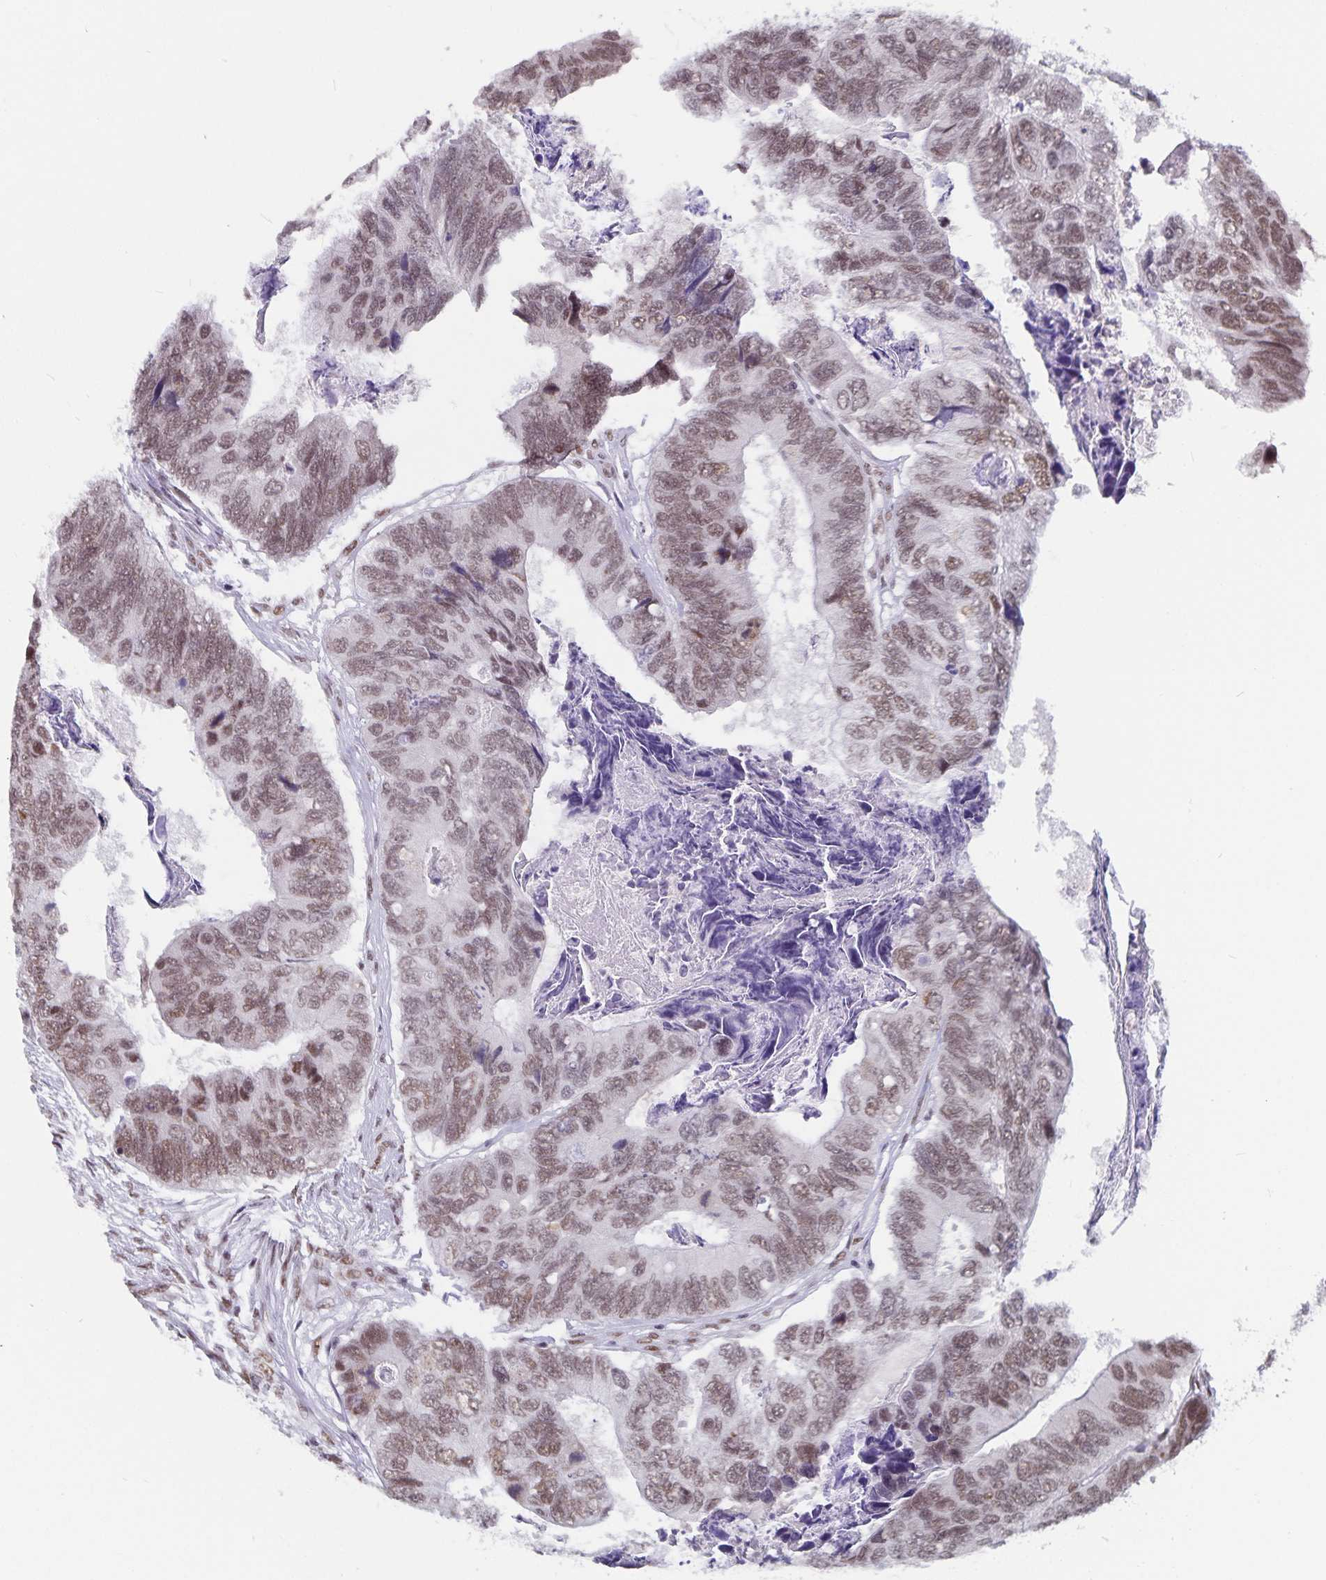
{"staining": {"intensity": "moderate", "quantity": ">75%", "location": "nuclear"}, "tissue": "colorectal cancer", "cell_type": "Tumor cells", "image_type": "cancer", "snomed": [{"axis": "morphology", "description": "Adenocarcinoma, NOS"}, {"axis": "topography", "description": "Colon"}], "caption": "Colorectal cancer stained with DAB (3,3'-diaminobenzidine) immunohistochemistry reveals medium levels of moderate nuclear staining in about >75% of tumor cells.", "gene": "PBX2", "patient": {"sex": "female", "age": 67}}